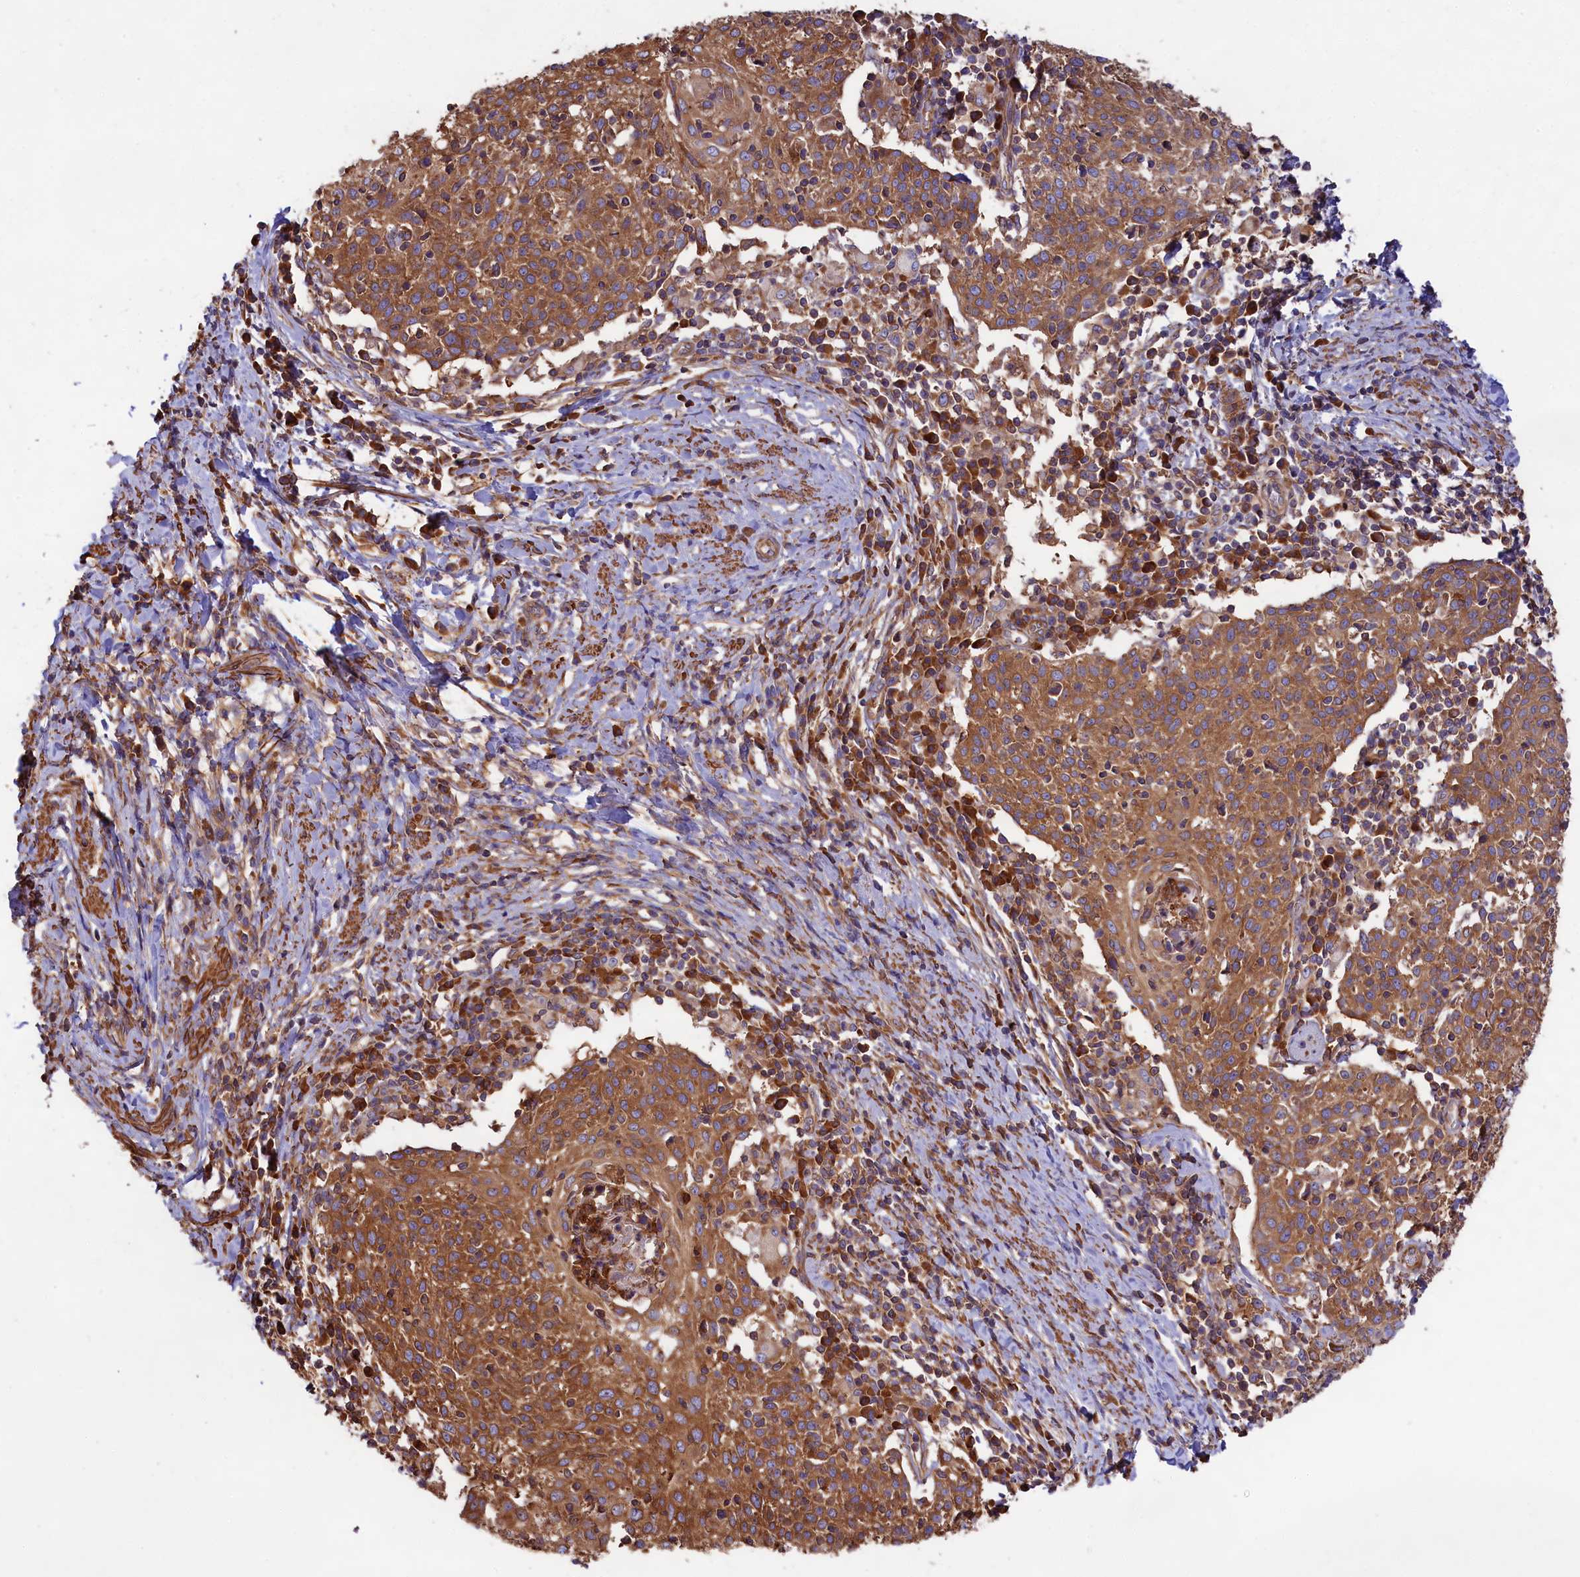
{"staining": {"intensity": "strong", "quantity": ">75%", "location": "cytoplasmic/membranous"}, "tissue": "cervical cancer", "cell_type": "Tumor cells", "image_type": "cancer", "snomed": [{"axis": "morphology", "description": "Squamous cell carcinoma, NOS"}, {"axis": "topography", "description": "Cervix"}], "caption": "Strong cytoplasmic/membranous positivity for a protein is seen in about >75% of tumor cells of cervical squamous cell carcinoma using immunohistochemistry.", "gene": "GYS1", "patient": {"sex": "female", "age": 52}}